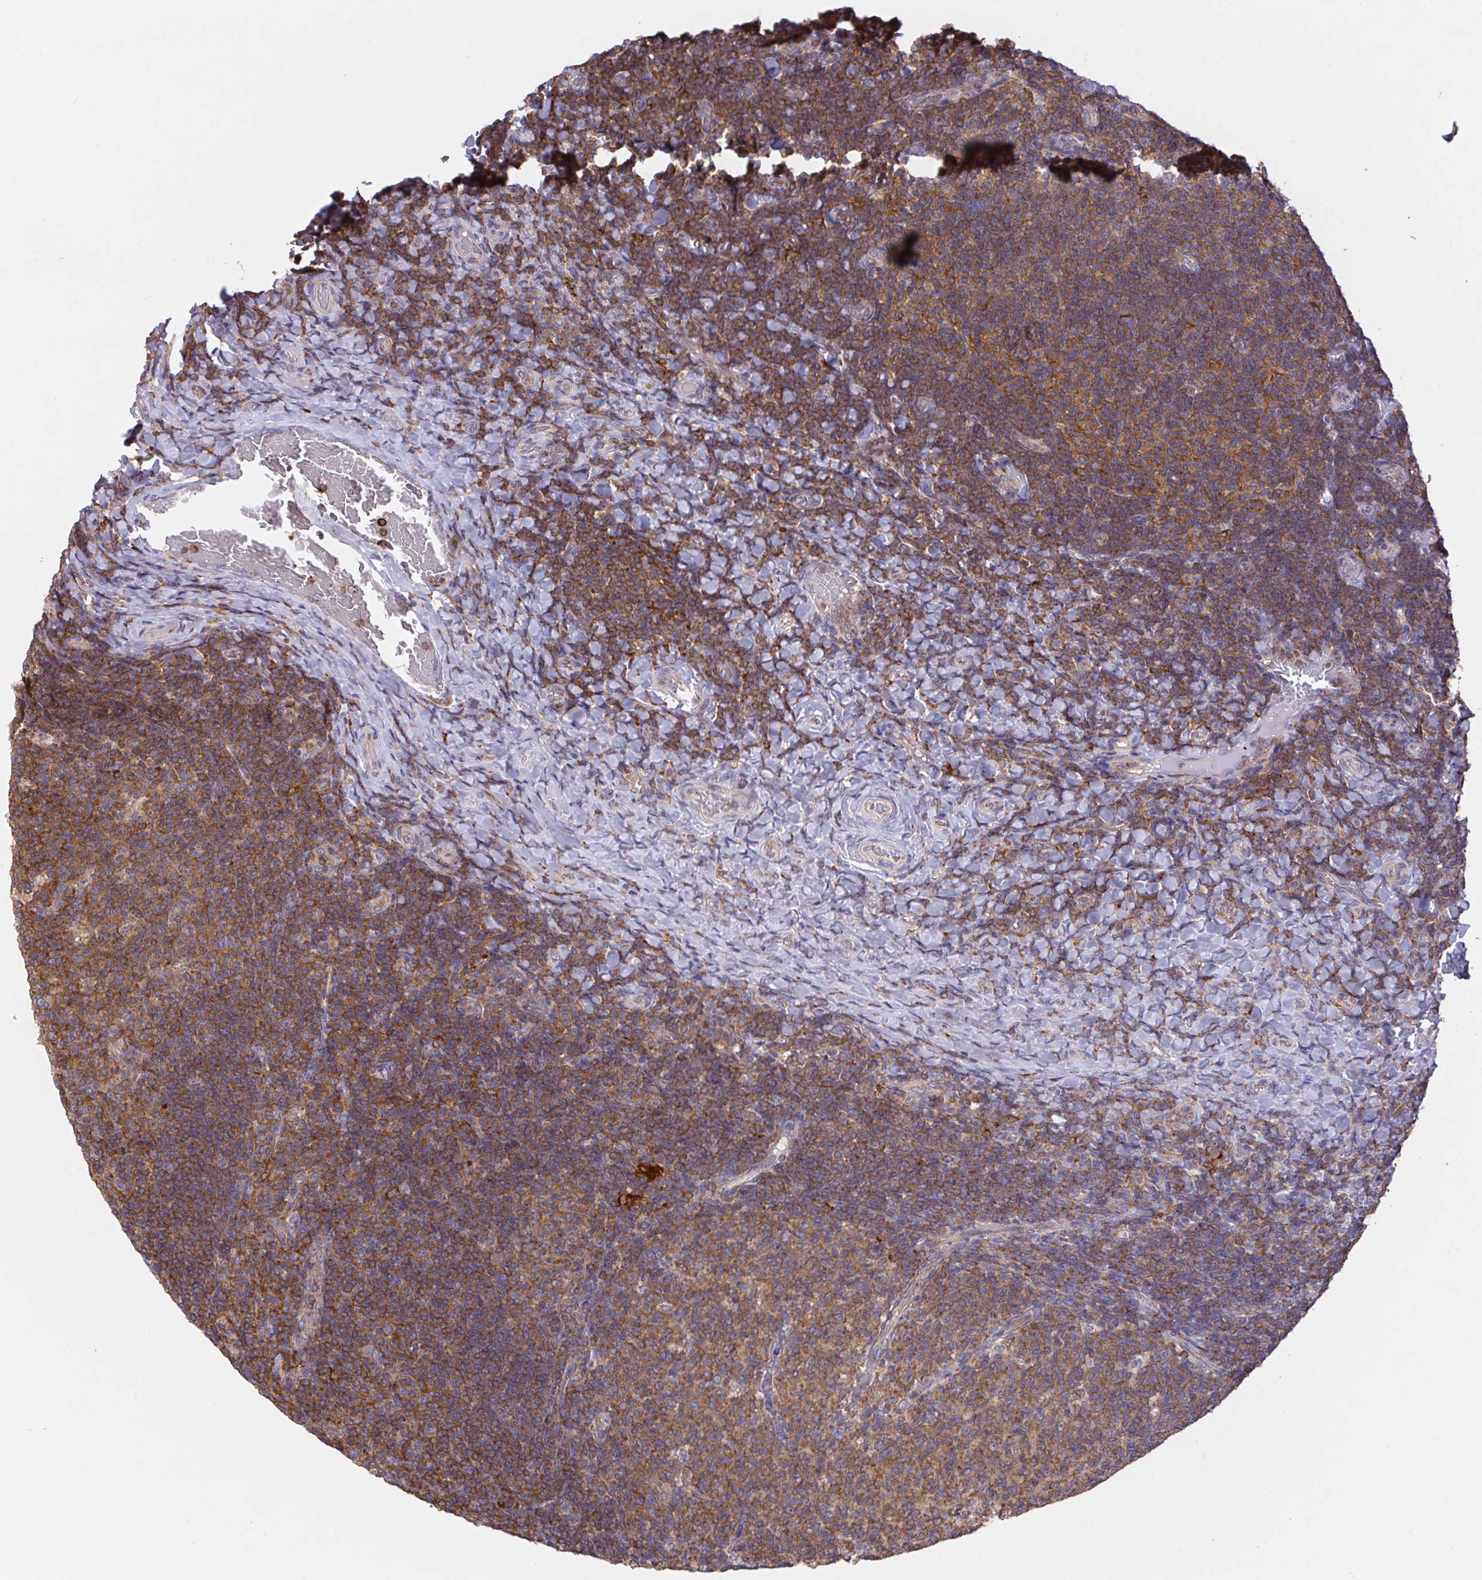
{"staining": {"intensity": "moderate", "quantity": ">75%", "location": "cytoplasmic/membranous"}, "tissue": "tonsil", "cell_type": "Germinal center cells", "image_type": "normal", "snomed": [{"axis": "morphology", "description": "Normal tissue, NOS"}, {"axis": "topography", "description": "Tonsil"}], "caption": "Moderate cytoplasmic/membranous protein staining is seen in approximately >75% of germinal center cells in tonsil.", "gene": "FAM241A", "patient": {"sex": "female", "age": 10}}